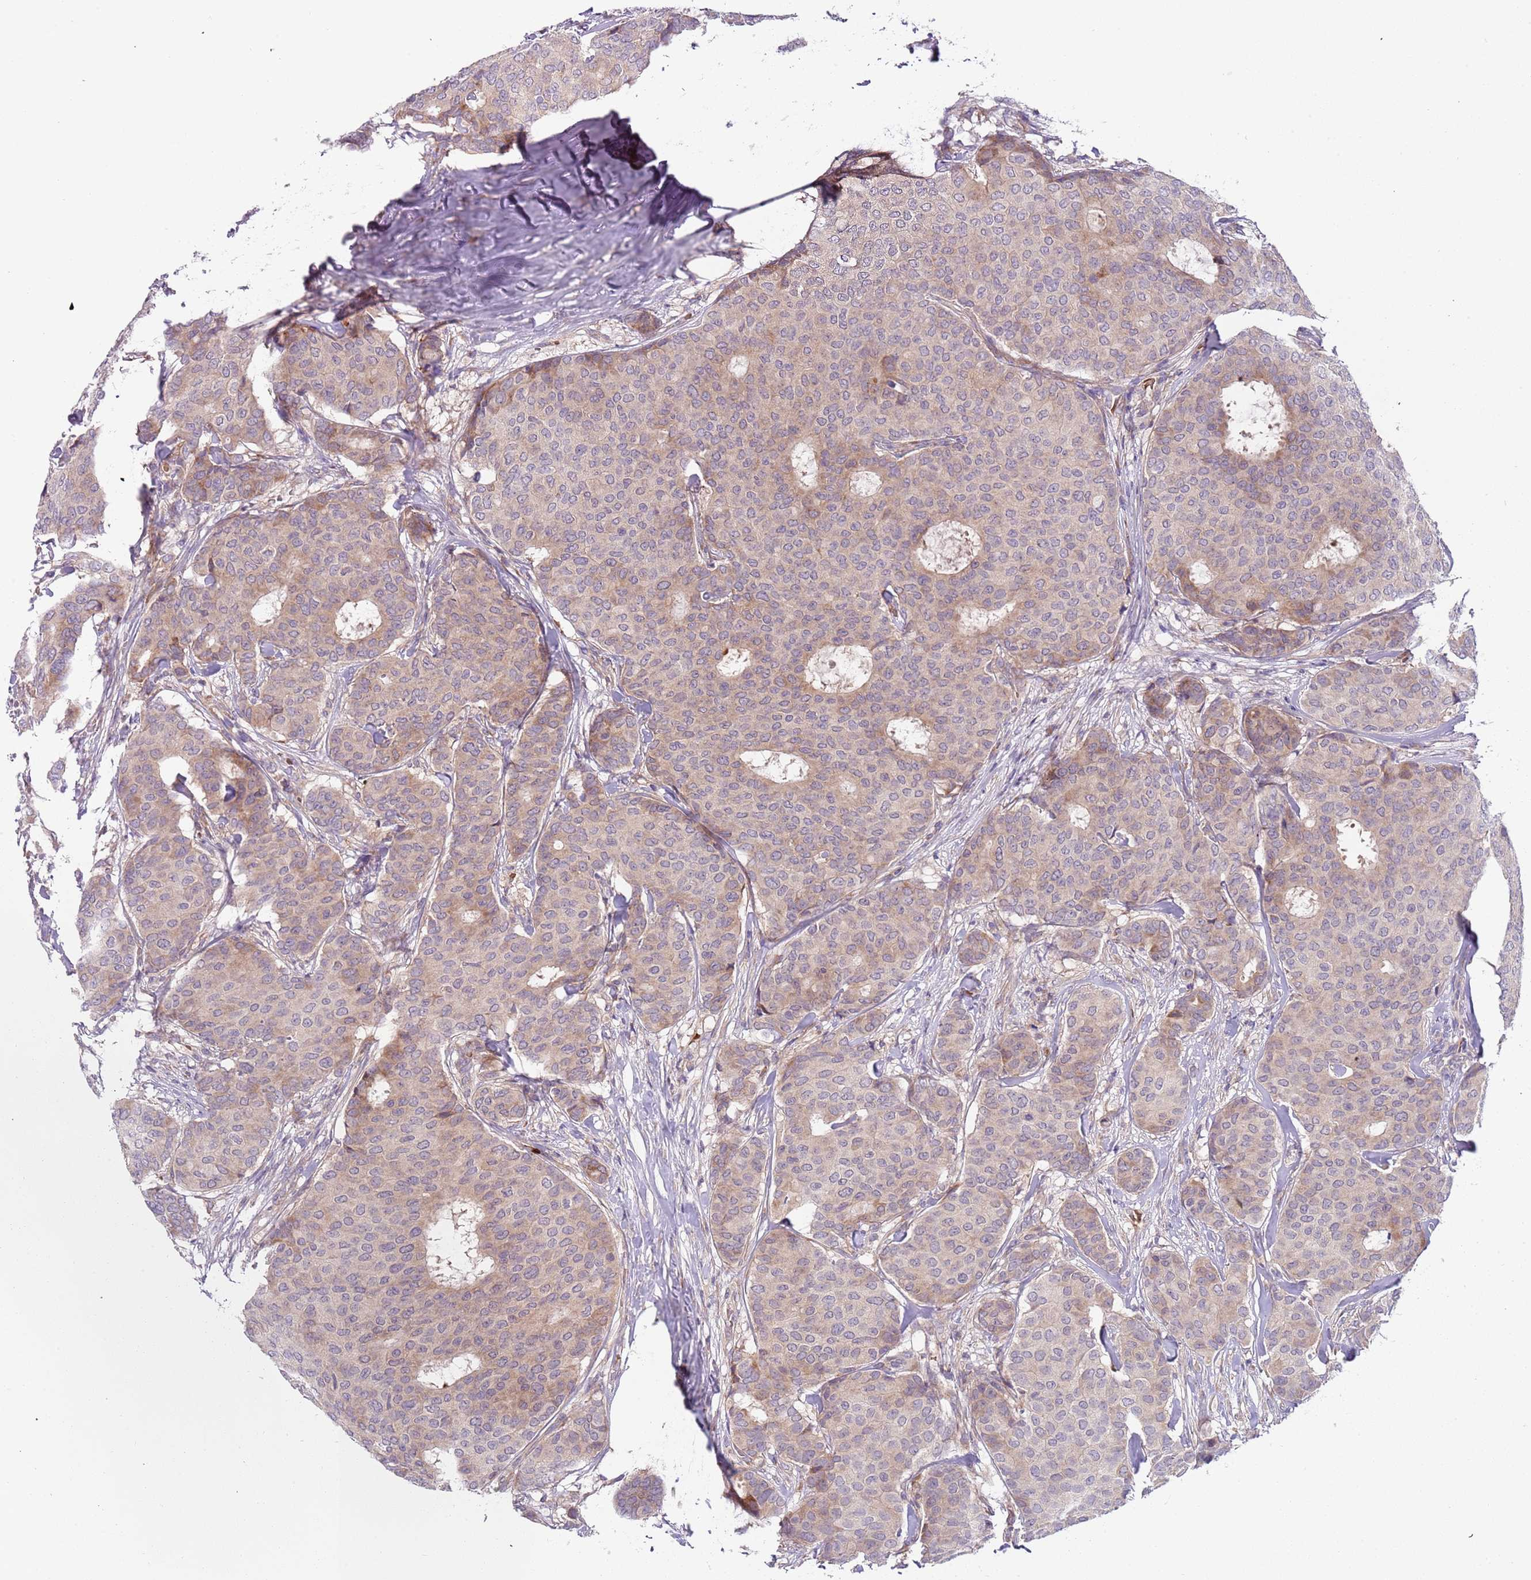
{"staining": {"intensity": "moderate", "quantity": ">75%", "location": "cytoplasmic/membranous"}, "tissue": "breast cancer", "cell_type": "Tumor cells", "image_type": "cancer", "snomed": [{"axis": "morphology", "description": "Duct carcinoma"}, {"axis": "topography", "description": "Breast"}], "caption": "Intraductal carcinoma (breast) stained with a brown dye displays moderate cytoplasmic/membranous positive staining in approximately >75% of tumor cells.", "gene": "VWCE", "patient": {"sex": "female", "age": 75}}